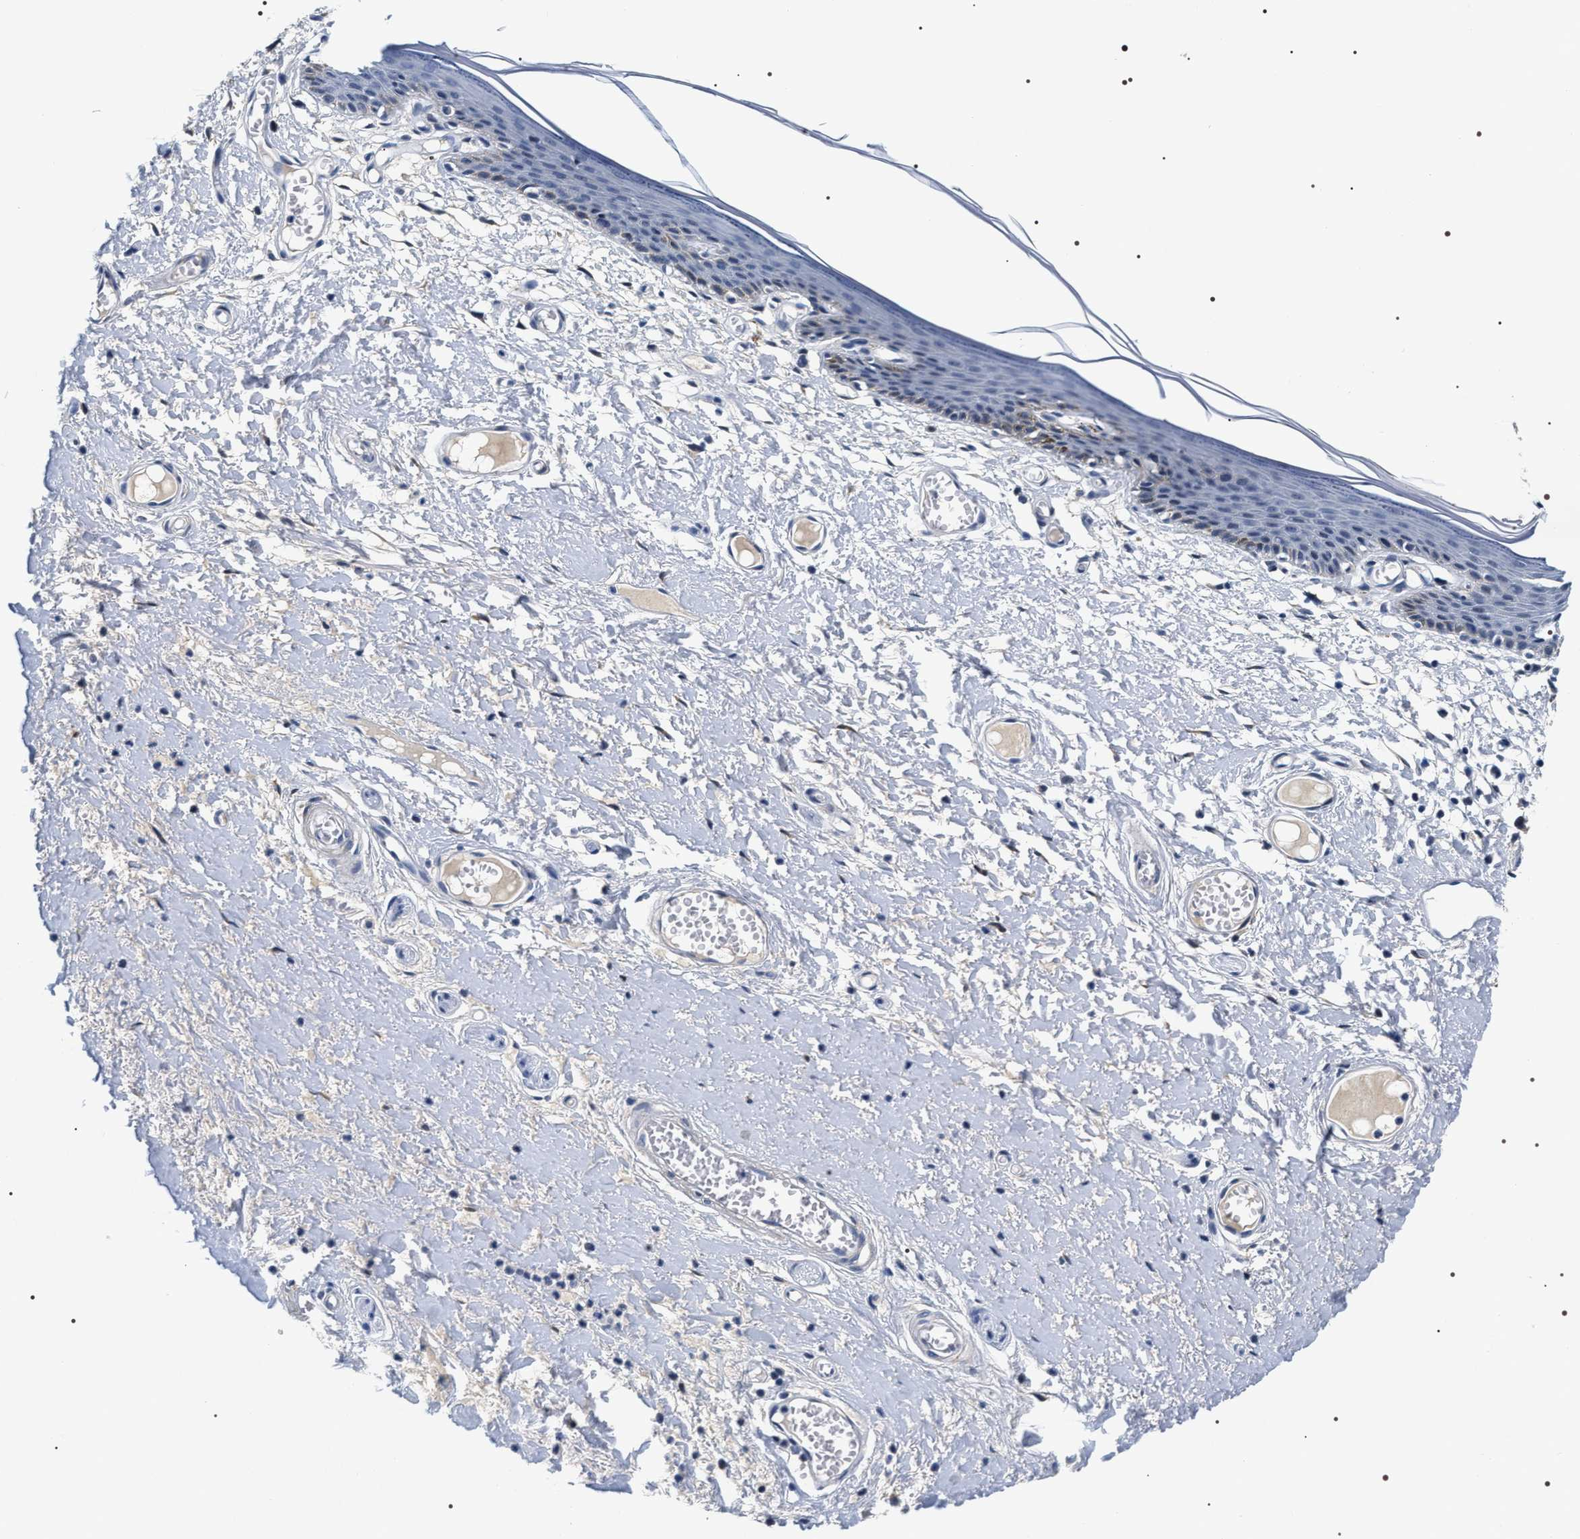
{"staining": {"intensity": "negative", "quantity": "none", "location": "none"}, "tissue": "skin", "cell_type": "Epidermal cells", "image_type": "normal", "snomed": [{"axis": "morphology", "description": "Normal tissue, NOS"}, {"axis": "topography", "description": "Vulva"}], "caption": "Epidermal cells show no significant protein positivity in benign skin.", "gene": "BAG2", "patient": {"sex": "female", "age": 54}}